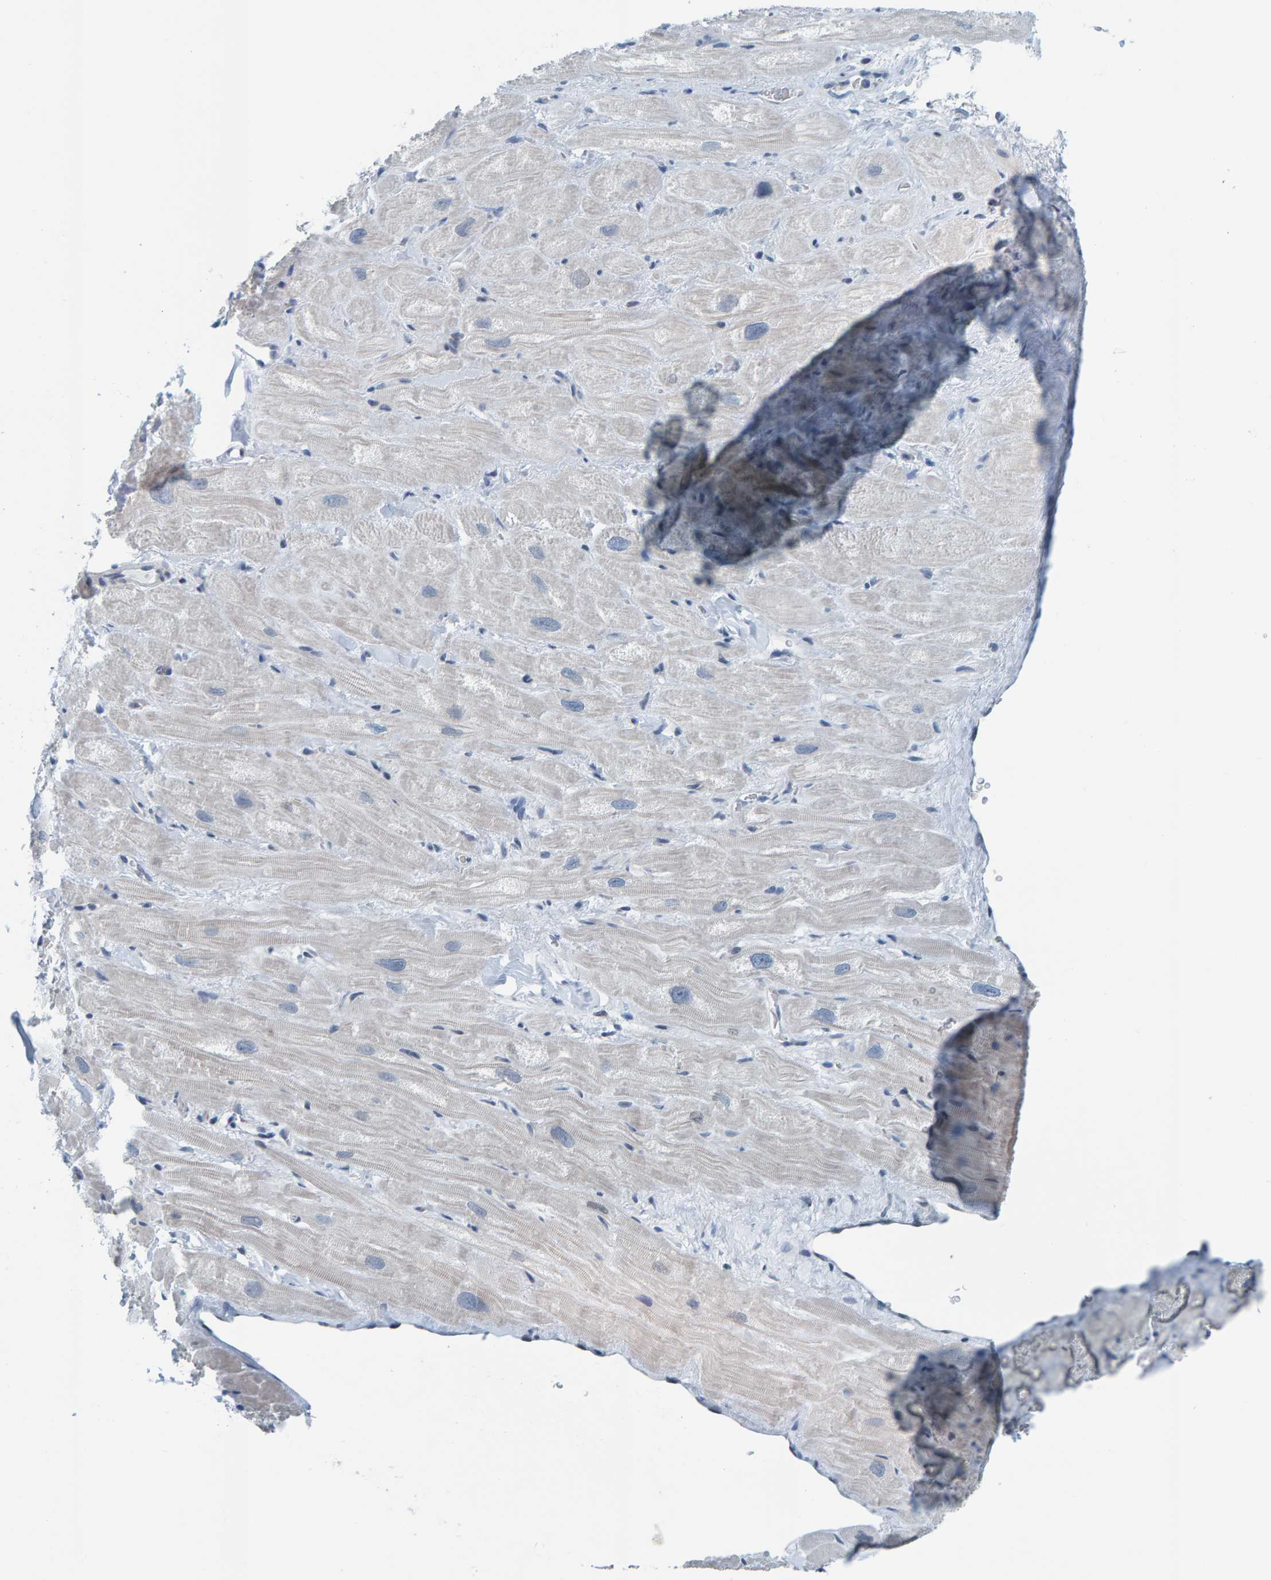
{"staining": {"intensity": "negative", "quantity": "none", "location": "none"}, "tissue": "heart muscle", "cell_type": "Cardiomyocytes", "image_type": "normal", "snomed": [{"axis": "morphology", "description": "Normal tissue, NOS"}, {"axis": "topography", "description": "Heart"}], "caption": "High magnification brightfield microscopy of benign heart muscle stained with DAB (brown) and counterstained with hematoxylin (blue): cardiomyocytes show no significant expression. The staining was performed using DAB to visualize the protein expression in brown, while the nuclei were stained in blue with hematoxylin (Magnification: 20x).", "gene": "CNP", "patient": {"sex": "male", "age": 49}}